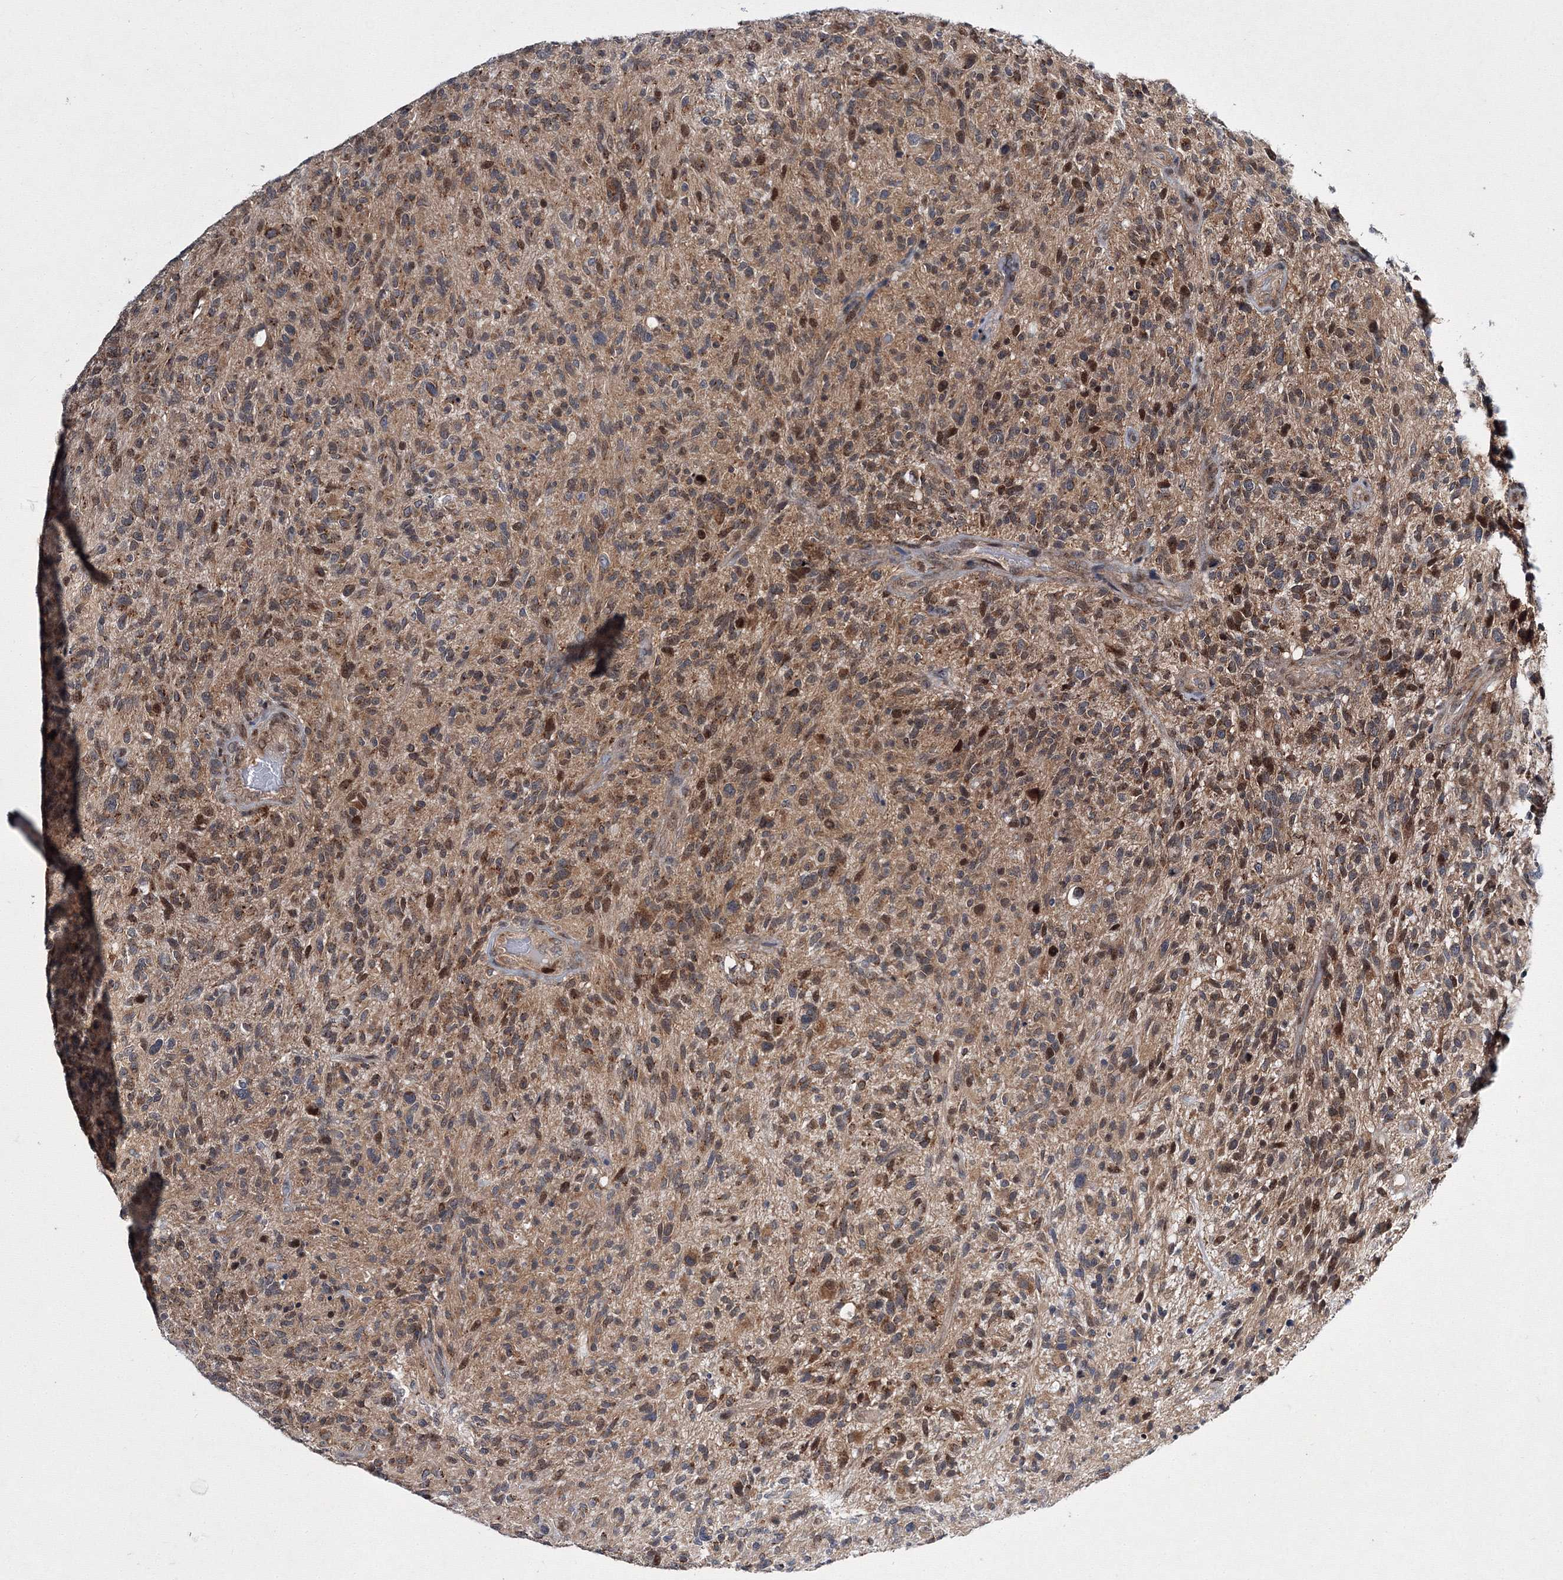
{"staining": {"intensity": "moderate", "quantity": ">75%", "location": "cytoplasmic/membranous,nuclear"}, "tissue": "glioma", "cell_type": "Tumor cells", "image_type": "cancer", "snomed": [{"axis": "morphology", "description": "Glioma, malignant, High grade"}, {"axis": "topography", "description": "Brain"}], "caption": "Immunohistochemistry histopathology image of human malignant glioma (high-grade) stained for a protein (brown), which displays medium levels of moderate cytoplasmic/membranous and nuclear expression in approximately >75% of tumor cells.", "gene": "GPN1", "patient": {"sex": "male", "age": 47}}